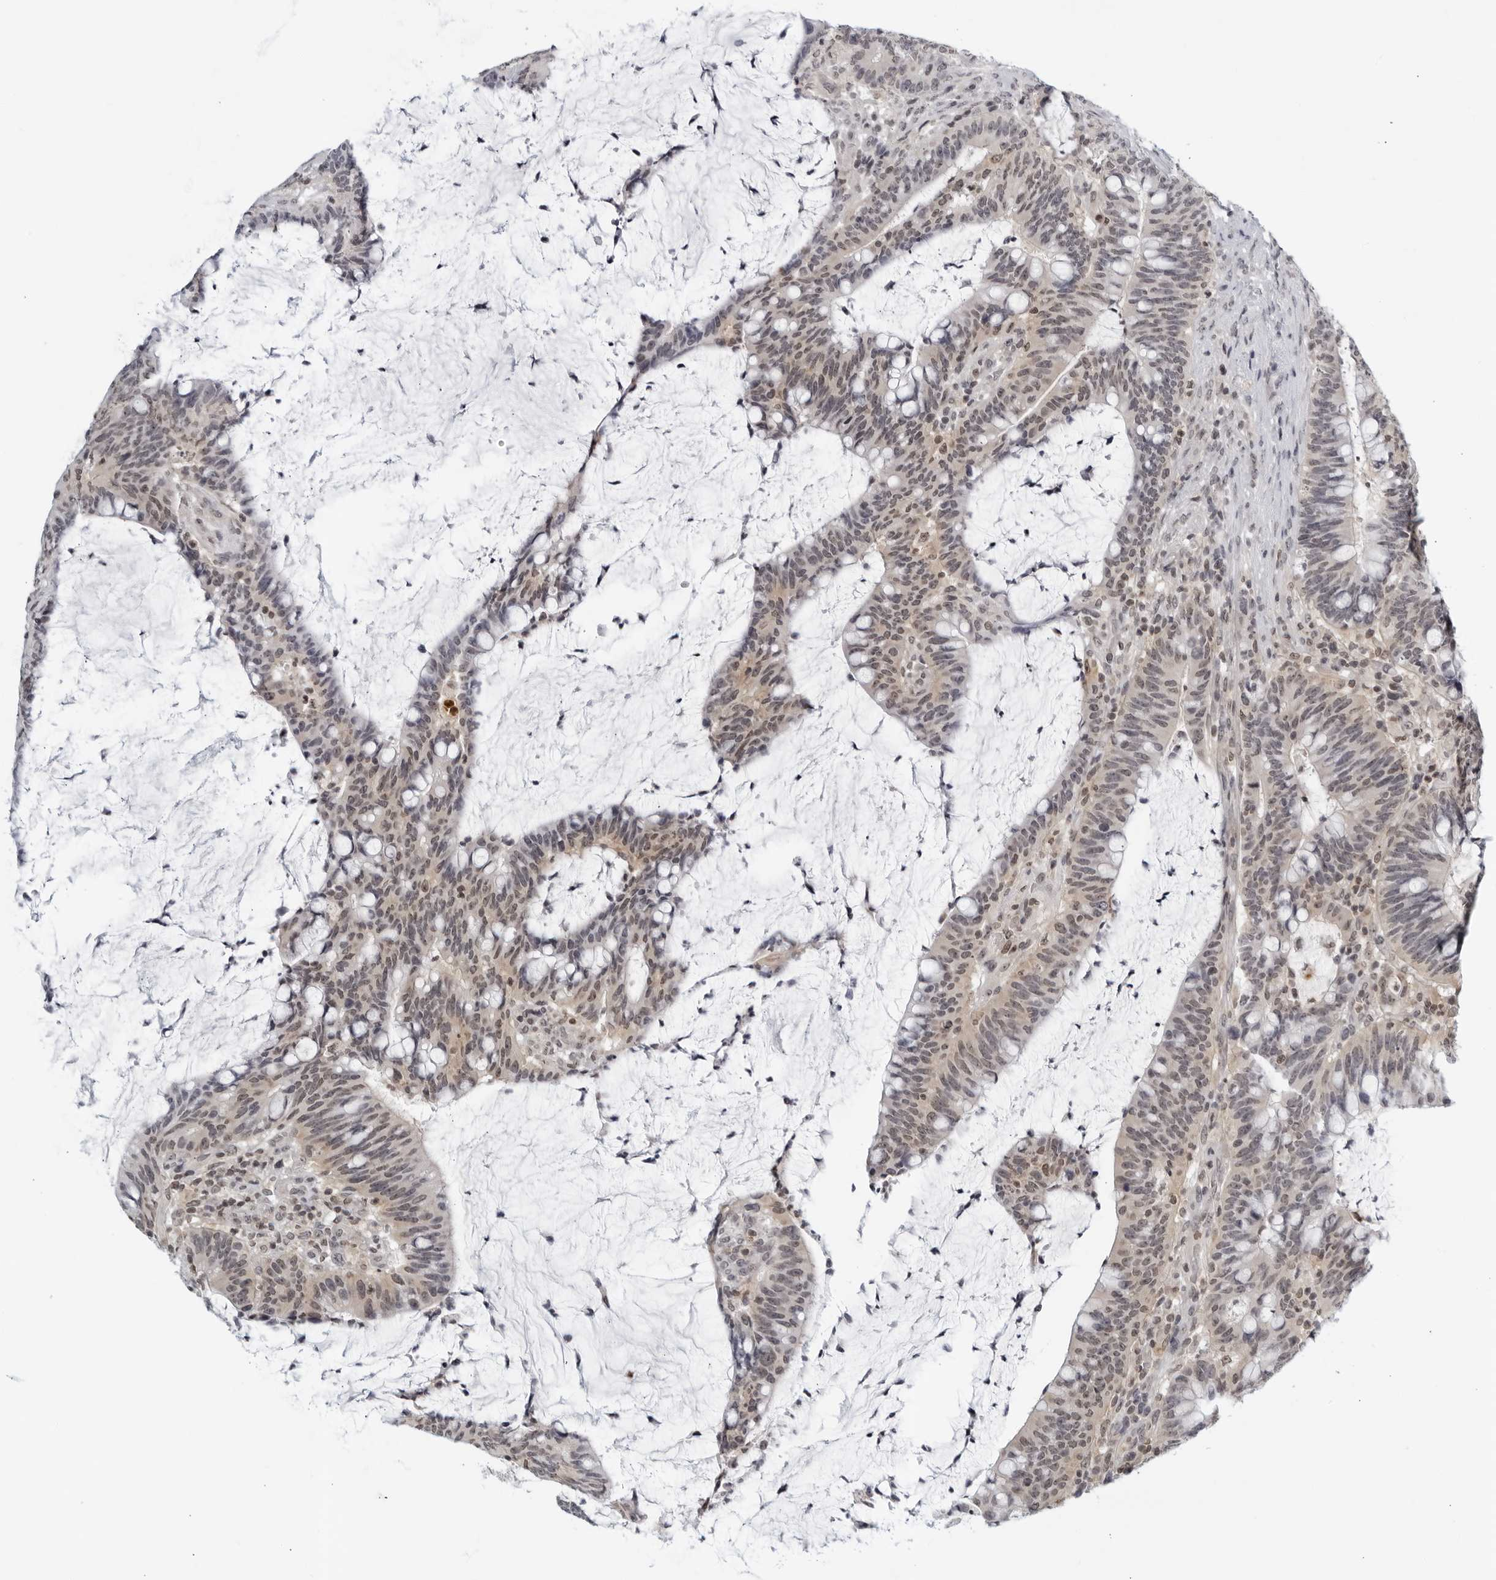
{"staining": {"intensity": "moderate", "quantity": "<25%", "location": "nuclear"}, "tissue": "colorectal cancer", "cell_type": "Tumor cells", "image_type": "cancer", "snomed": [{"axis": "morphology", "description": "Adenocarcinoma, NOS"}, {"axis": "topography", "description": "Colon"}], "caption": "The immunohistochemical stain labels moderate nuclear expression in tumor cells of colorectal cancer tissue.", "gene": "CC2D1B", "patient": {"sex": "female", "age": 66}}